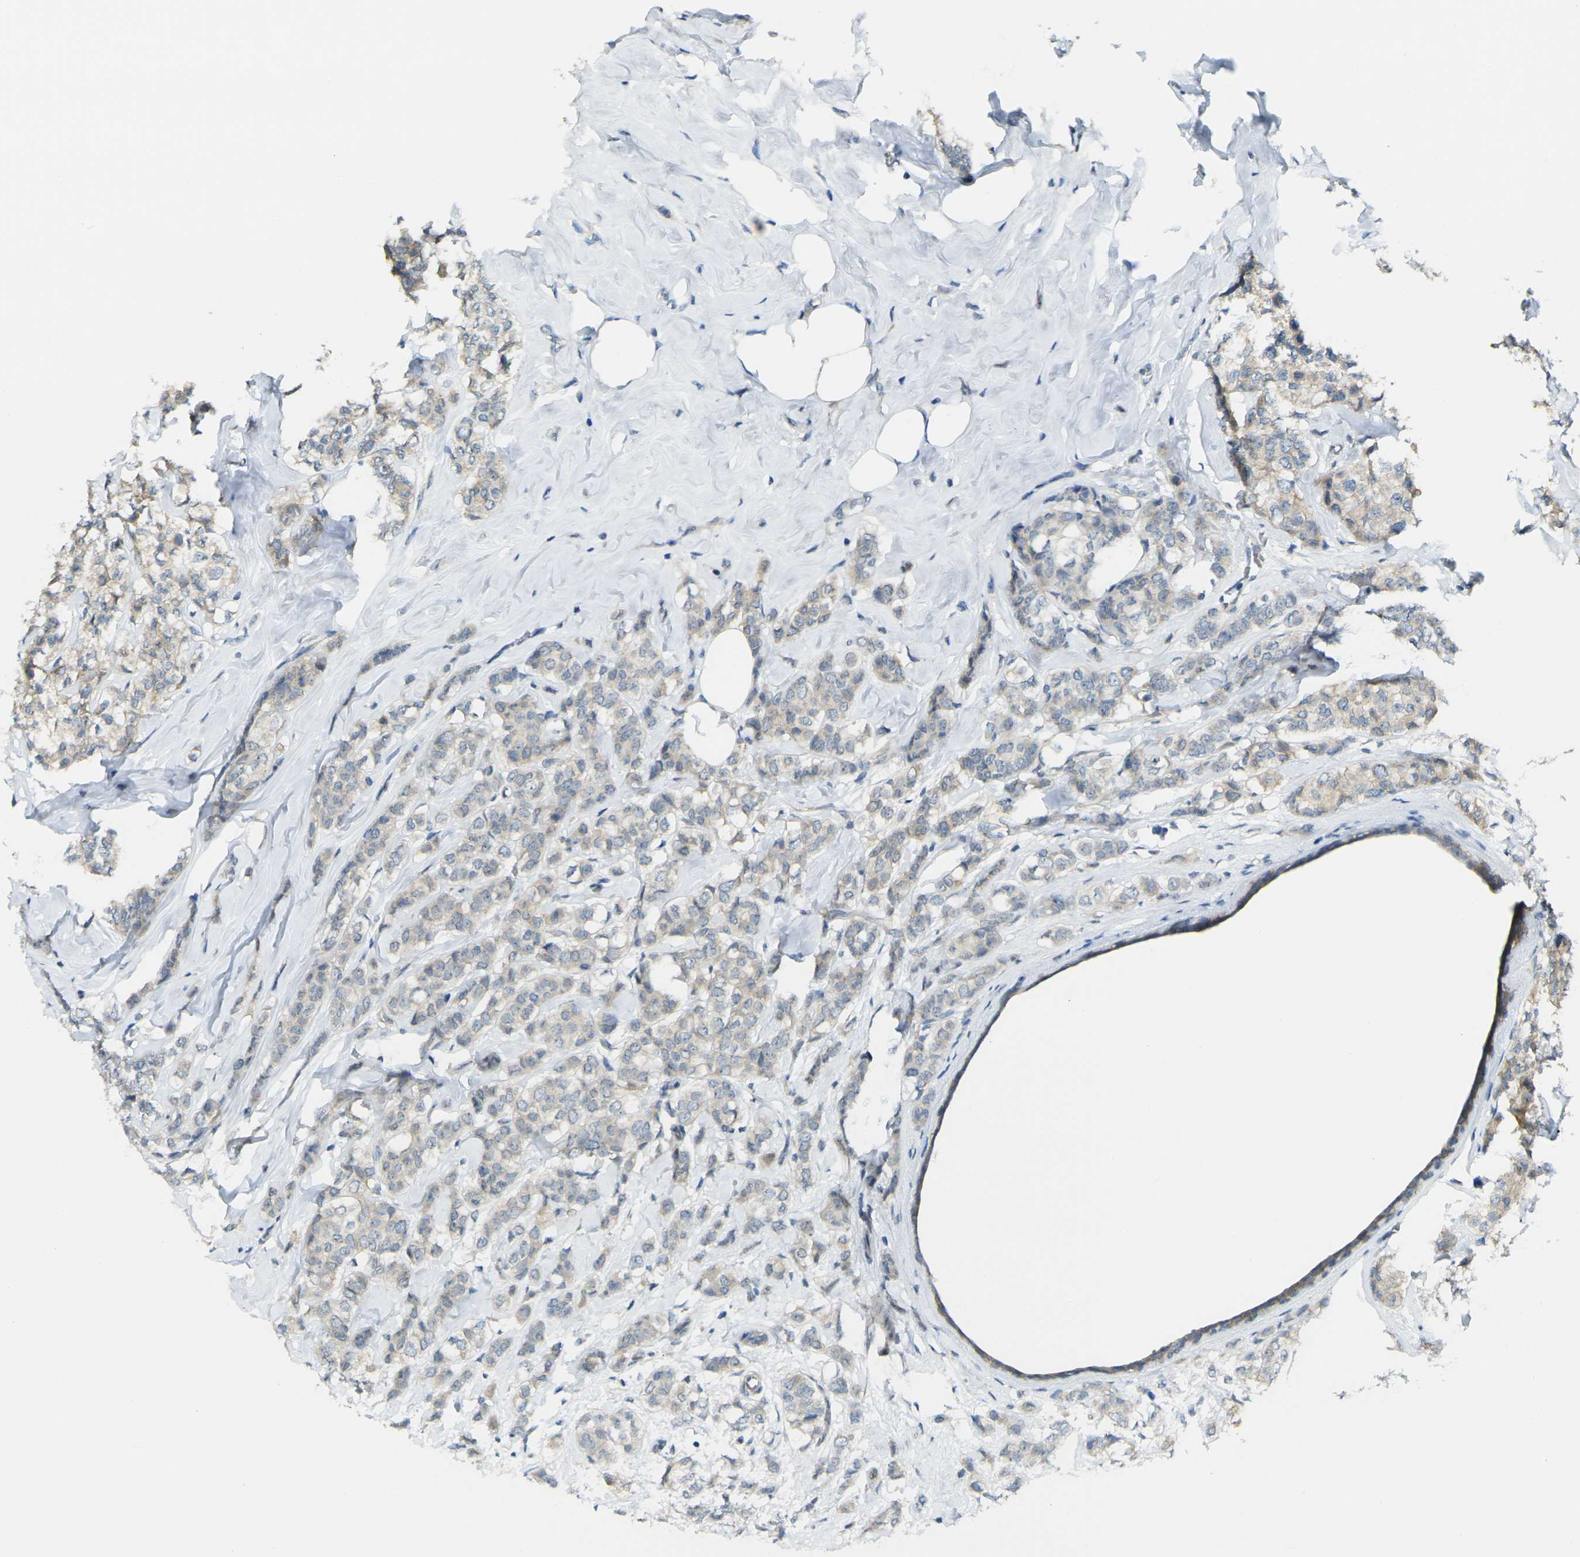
{"staining": {"intensity": "weak", "quantity": "25%-75%", "location": "cytoplasmic/membranous"}, "tissue": "breast cancer", "cell_type": "Tumor cells", "image_type": "cancer", "snomed": [{"axis": "morphology", "description": "Lobular carcinoma"}, {"axis": "topography", "description": "Breast"}], "caption": "Immunohistochemical staining of breast lobular carcinoma reveals low levels of weak cytoplasmic/membranous protein positivity in approximately 25%-75% of tumor cells.", "gene": "RHBDD1", "patient": {"sex": "female", "age": 60}}